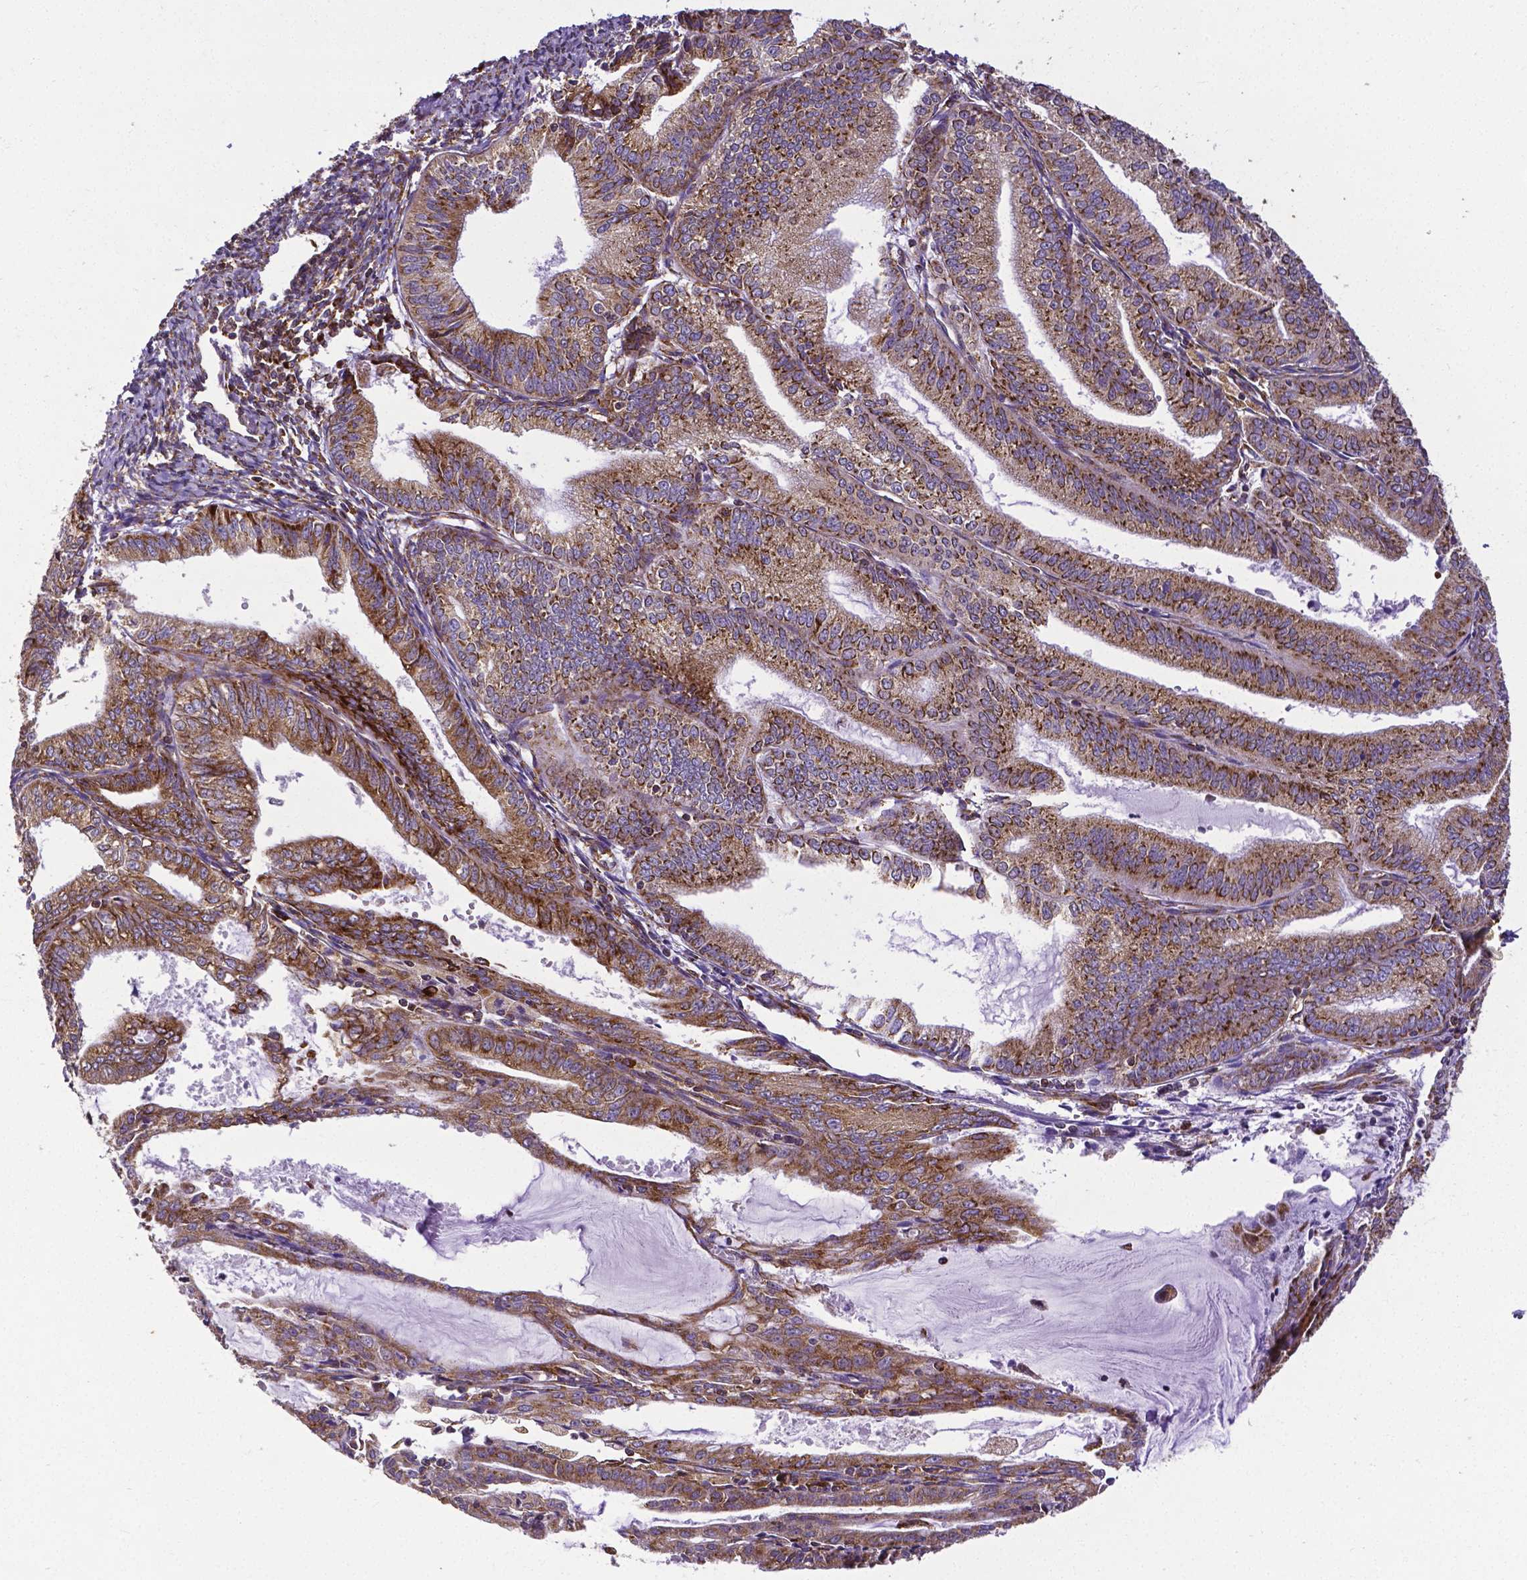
{"staining": {"intensity": "moderate", "quantity": ">75%", "location": "cytoplasmic/membranous"}, "tissue": "endometrial cancer", "cell_type": "Tumor cells", "image_type": "cancer", "snomed": [{"axis": "morphology", "description": "Adenocarcinoma, NOS"}, {"axis": "topography", "description": "Endometrium"}], "caption": "DAB (3,3'-diaminobenzidine) immunohistochemical staining of endometrial cancer (adenocarcinoma) shows moderate cytoplasmic/membranous protein staining in approximately >75% of tumor cells. Using DAB (brown) and hematoxylin (blue) stains, captured at high magnification using brightfield microscopy.", "gene": "MTDH", "patient": {"sex": "female", "age": 70}}